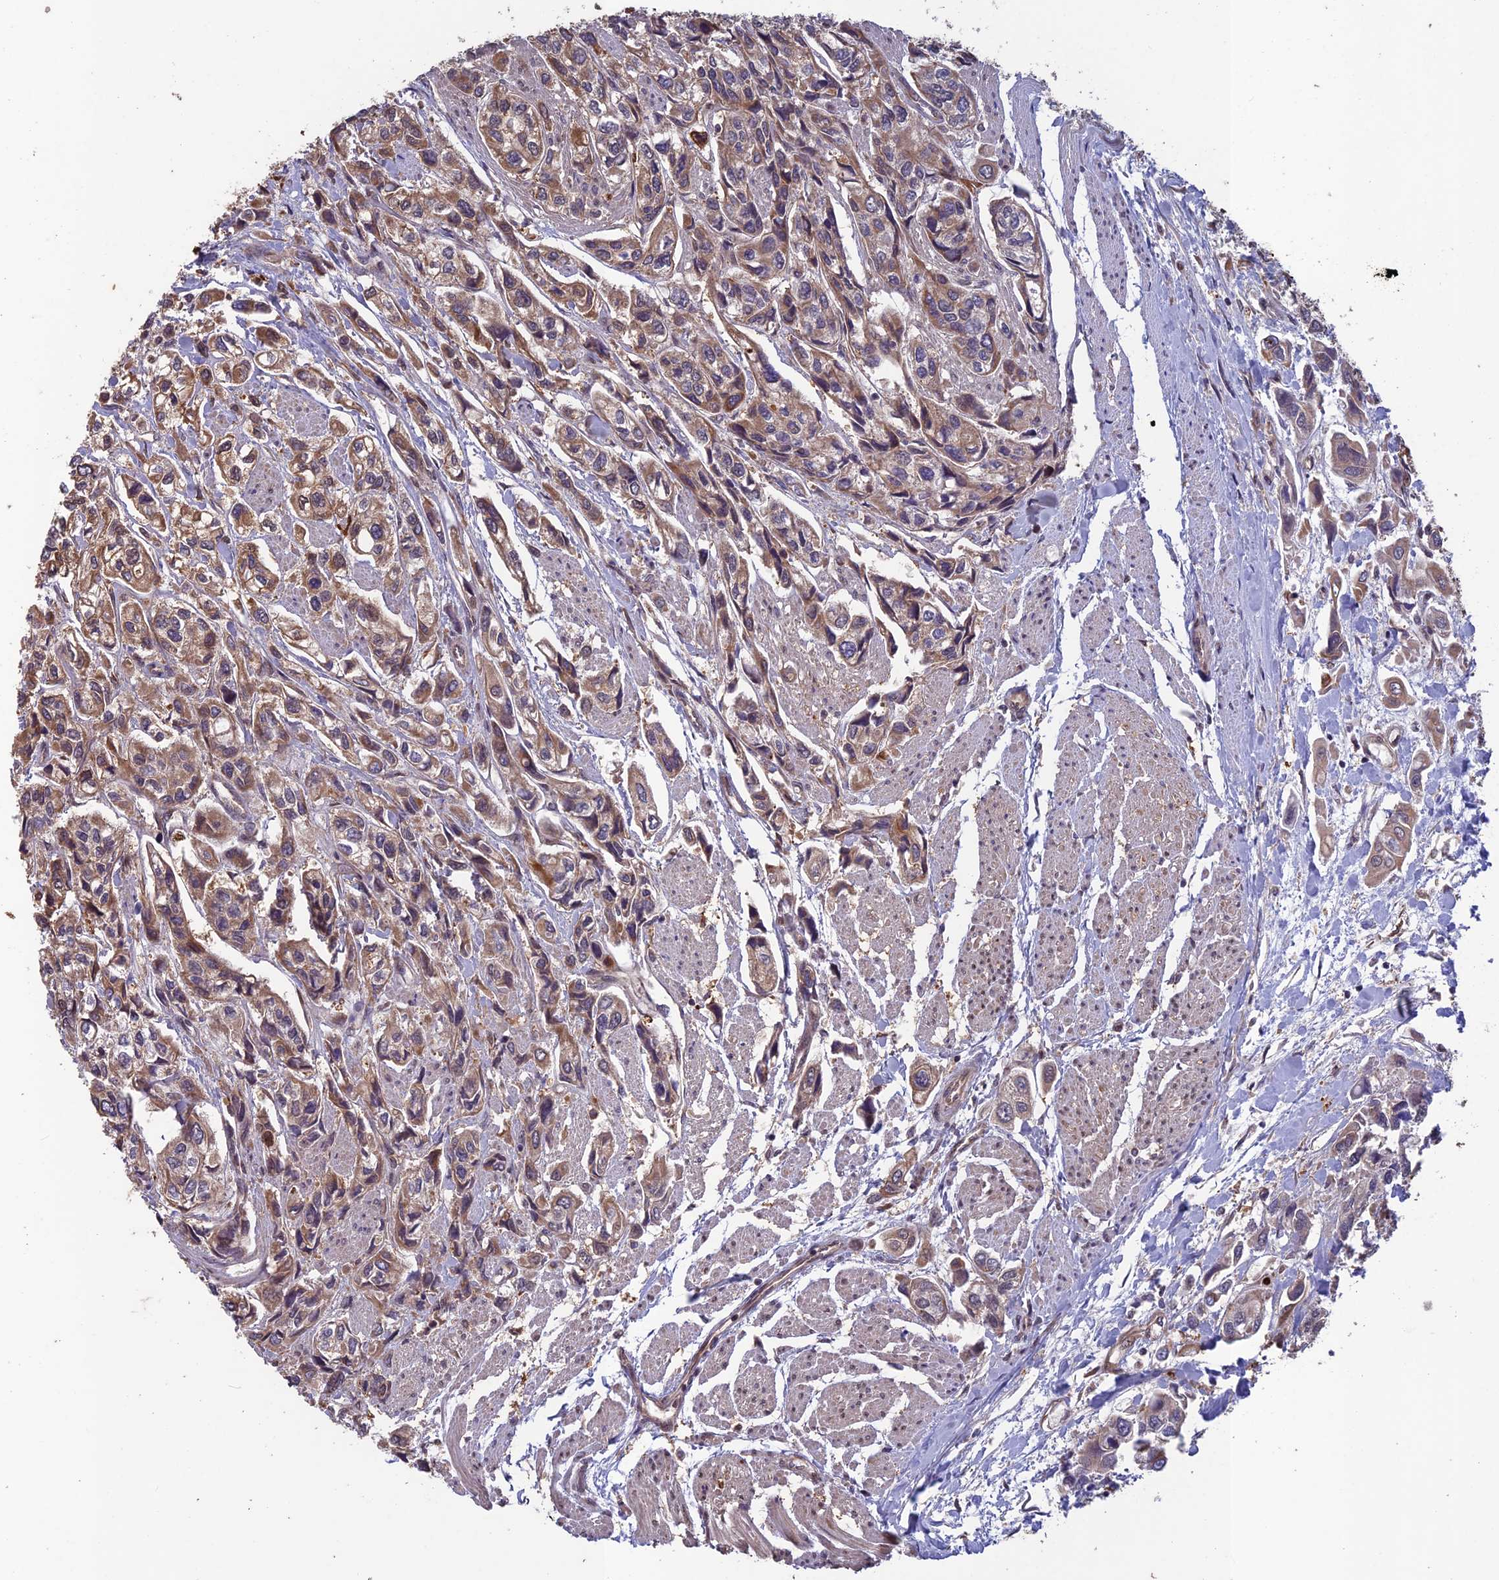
{"staining": {"intensity": "moderate", "quantity": ">75%", "location": "cytoplasmic/membranous"}, "tissue": "urothelial cancer", "cell_type": "Tumor cells", "image_type": "cancer", "snomed": [{"axis": "morphology", "description": "Urothelial carcinoma, High grade"}, {"axis": "topography", "description": "Urinary bladder"}], "caption": "A medium amount of moderate cytoplasmic/membranous expression is identified in about >75% of tumor cells in urothelial carcinoma (high-grade) tissue. Ihc stains the protein in brown and the nuclei are stained blue.", "gene": "MAST2", "patient": {"sex": "male", "age": 67}}